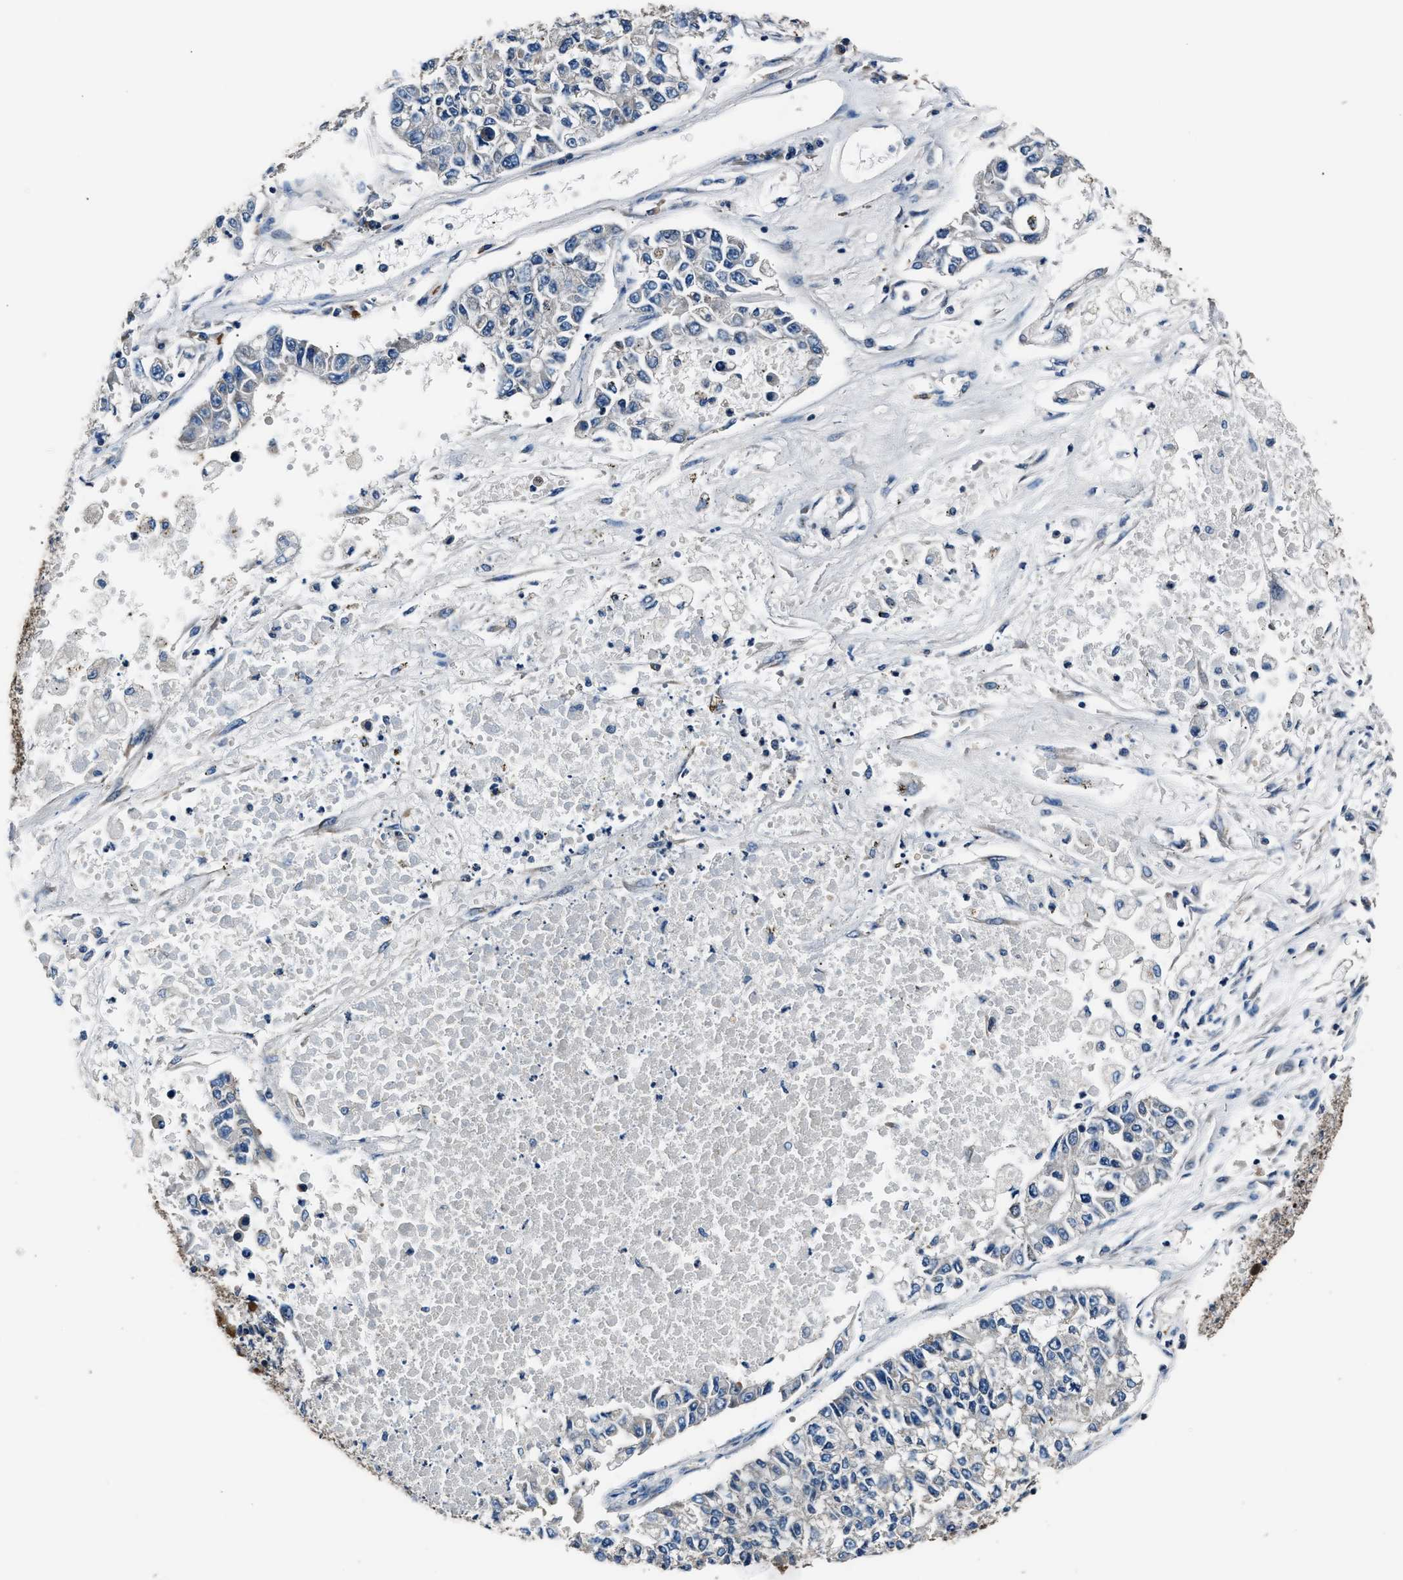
{"staining": {"intensity": "negative", "quantity": "none", "location": "none"}, "tissue": "lung cancer", "cell_type": "Tumor cells", "image_type": "cancer", "snomed": [{"axis": "morphology", "description": "Adenocarcinoma, NOS"}, {"axis": "topography", "description": "Lung"}], "caption": "A high-resolution micrograph shows immunohistochemistry staining of lung adenocarcinoma, which exhibits no significant positivity in tumor cells.", "gene": "IMPDH2", "patient": {"sex": "male", "age": 49}}